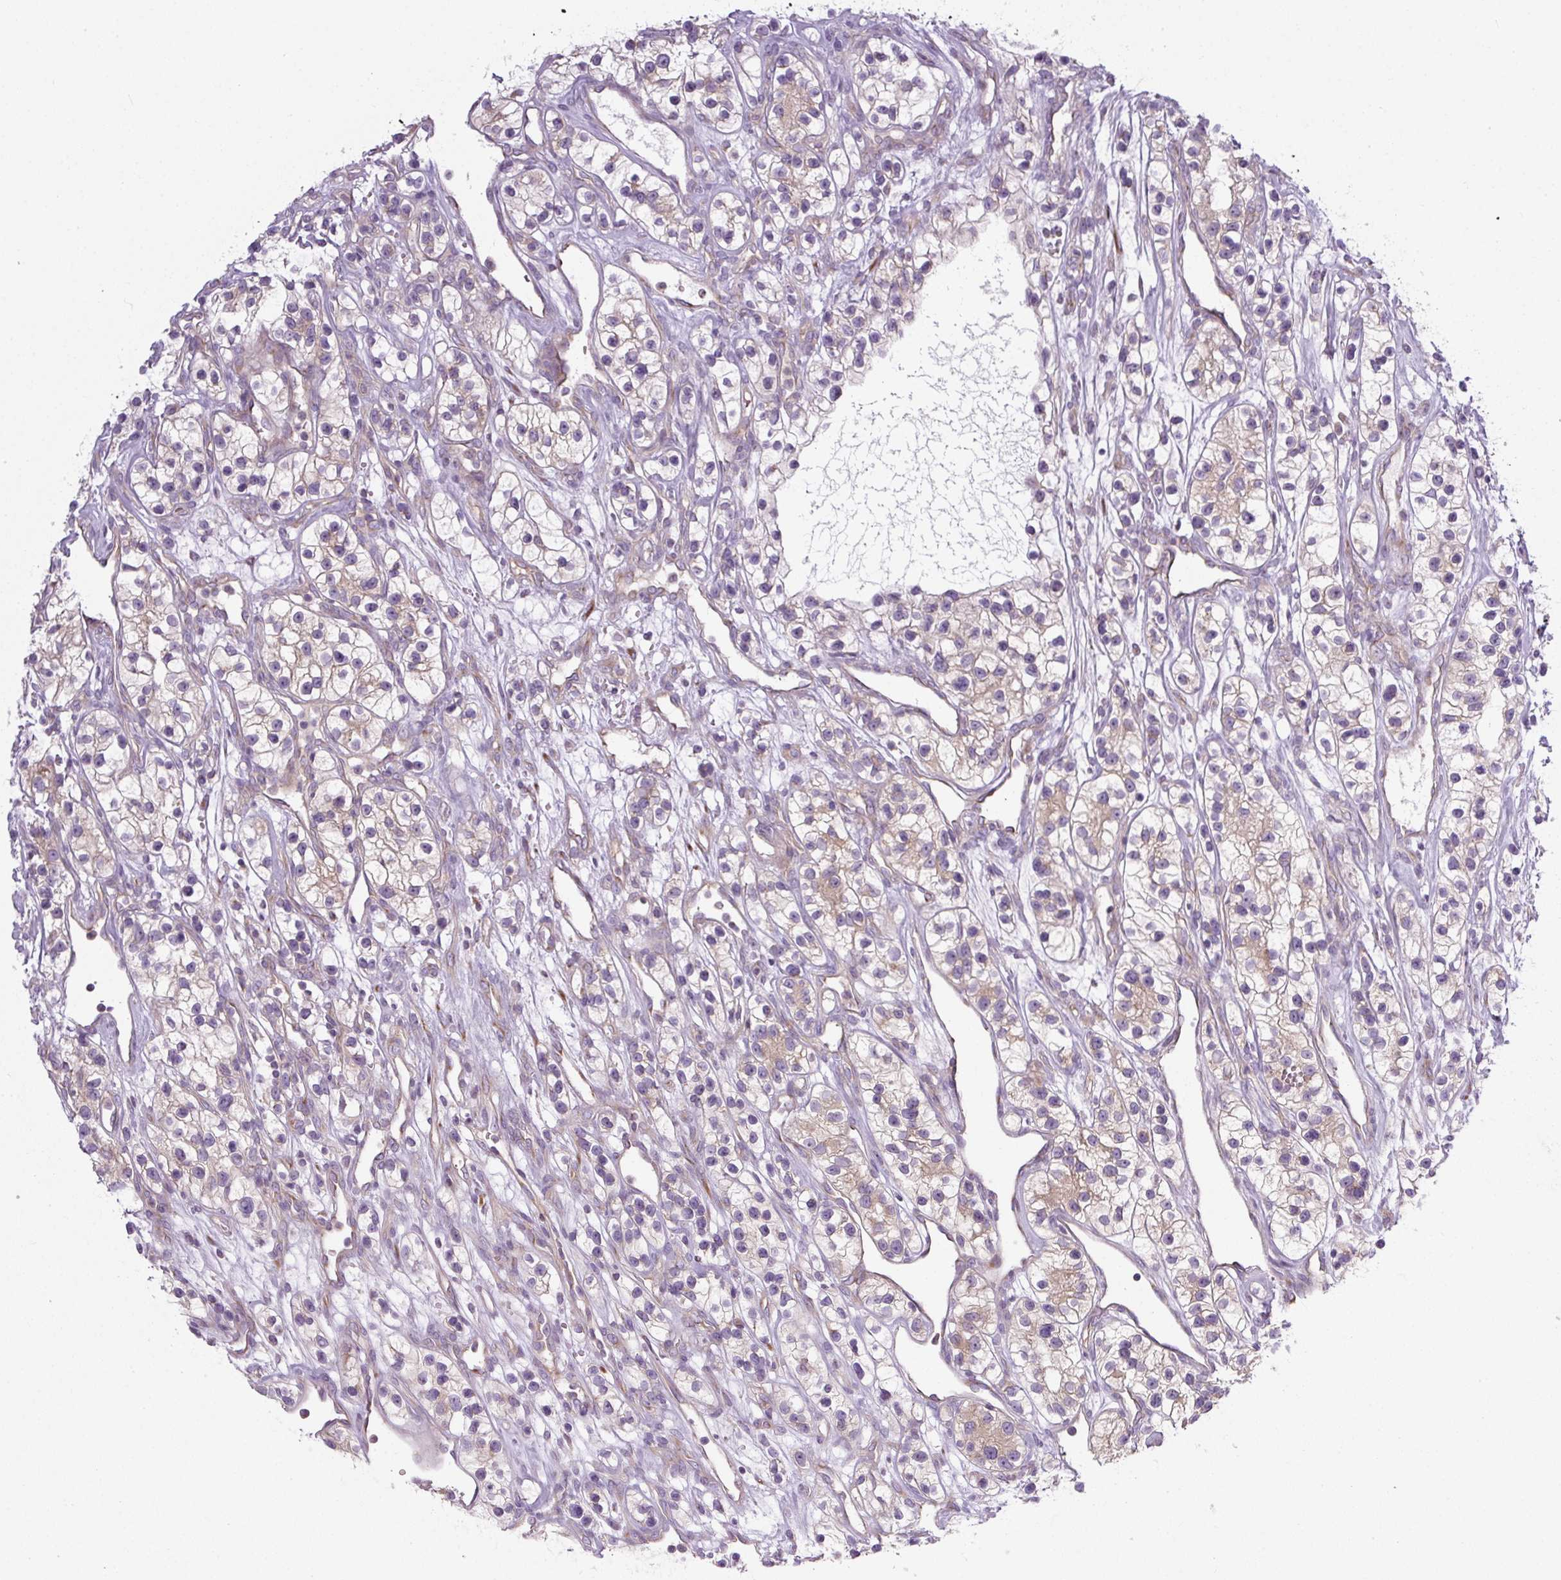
{"staining": {"intensity": "weak", "quantity": "25%-75%", "location": "cytoplasmic/membranous"}, "tissue": "renal cancer", "cell_type": "Tumor cells", "image_type": "cancer", "snomed": [{"axis": "morphology", "description": "Adenocarcinoma, NOS"}, {"axis": "topography", "description": "Kidney"}], "caption": "Immunohistochemistry (IHC) staining of renal cancer (adenocarcinoma), which shows low levels of weak cytoplasmic/membranous expression in about 25%-75% of tumor cells indicating weak cytoplasmic/membranous protein positivity. The staining was performed using DAB (brown) for protein detection and nuclei were counterstained in hematoxylin (blue).", "gene": "MLX", "patient": {"sex": "female", "age": 57}}